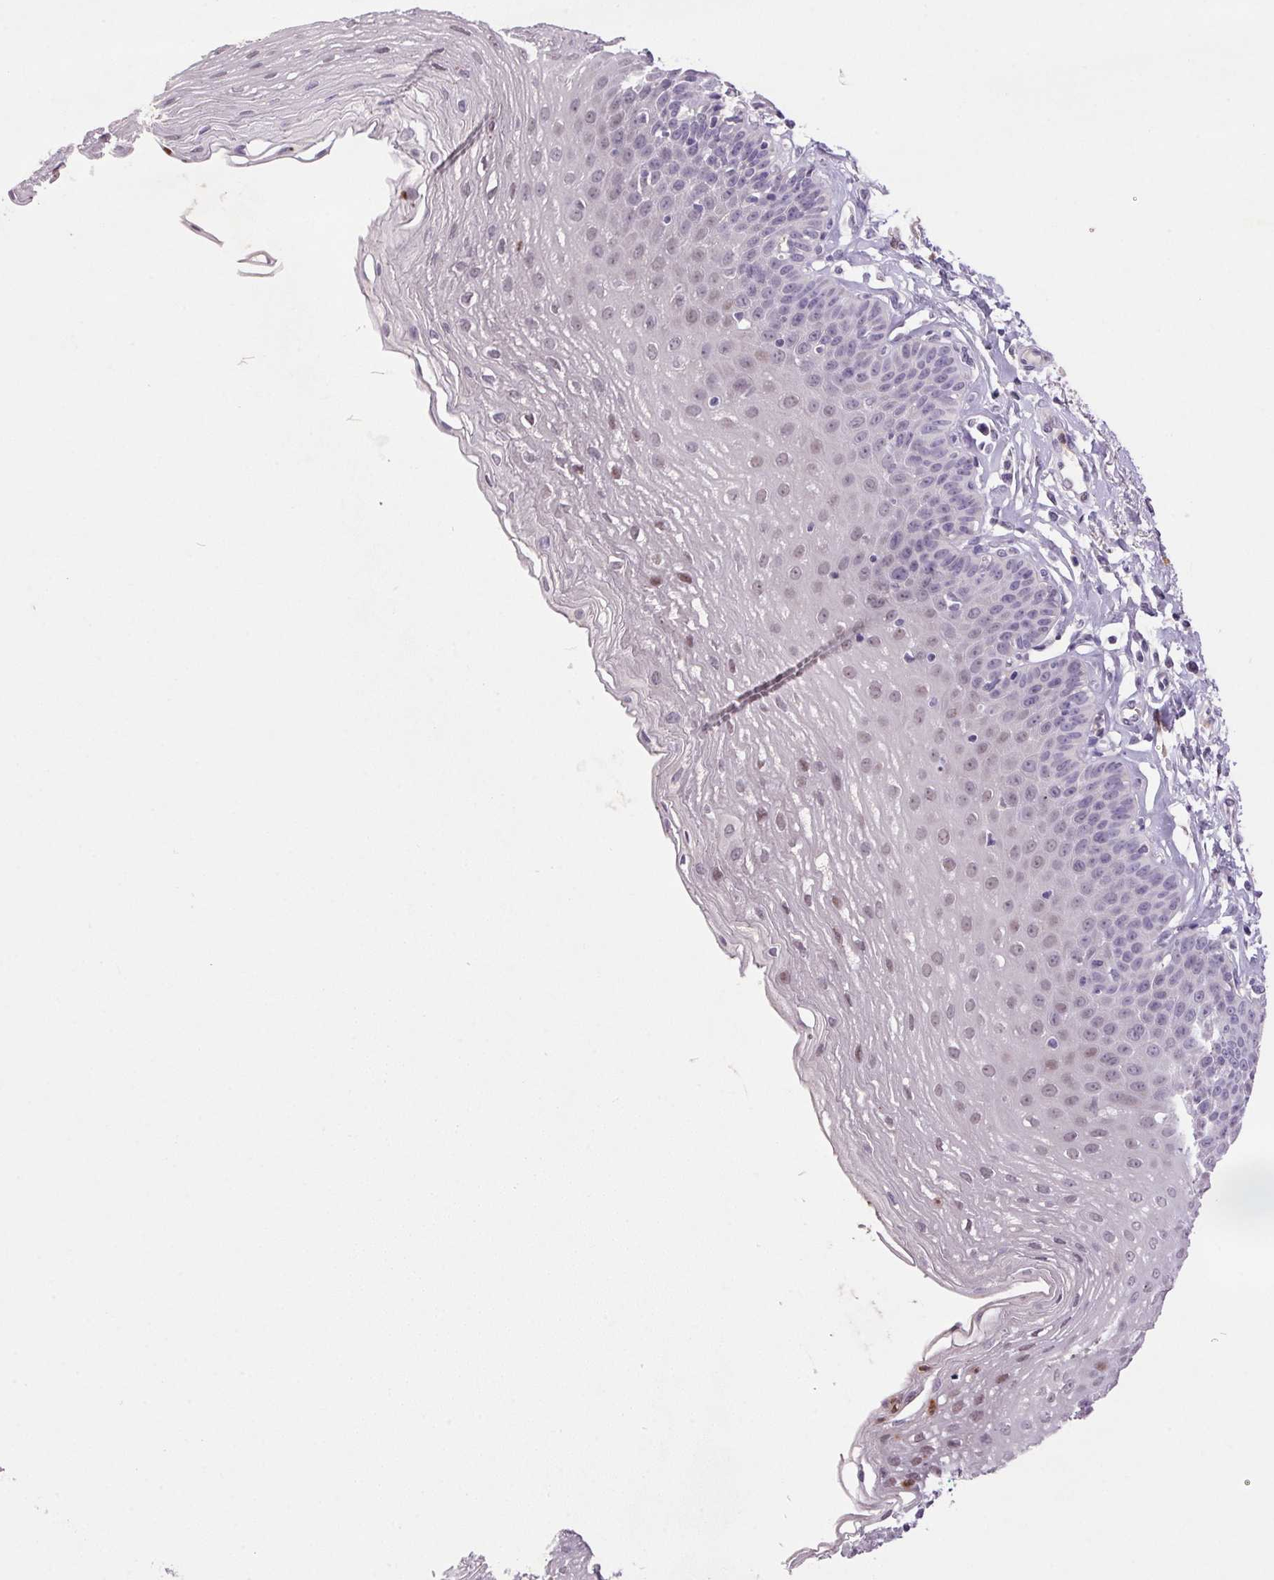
{"staining": {"intensity": "weak", "quantity": "<25%", "location": "nuclear"}, "tissue": "esophagus", "cell_type": "Squamous epithelial cells", "image_type": "normal", "snomed": [{"axis": "morphology", "description": "Normal tissue, NOS"}, {"axis": "topography", "description": "Esophagus"}], "caption": "DAB (3,3'-diaminobenzidine) immunohistochemical staining of benign esophagus reveals no significant expression in squamous epithelial cells.", "gene": "TRDN", "patient": {"sex": "female", "age": 81}}